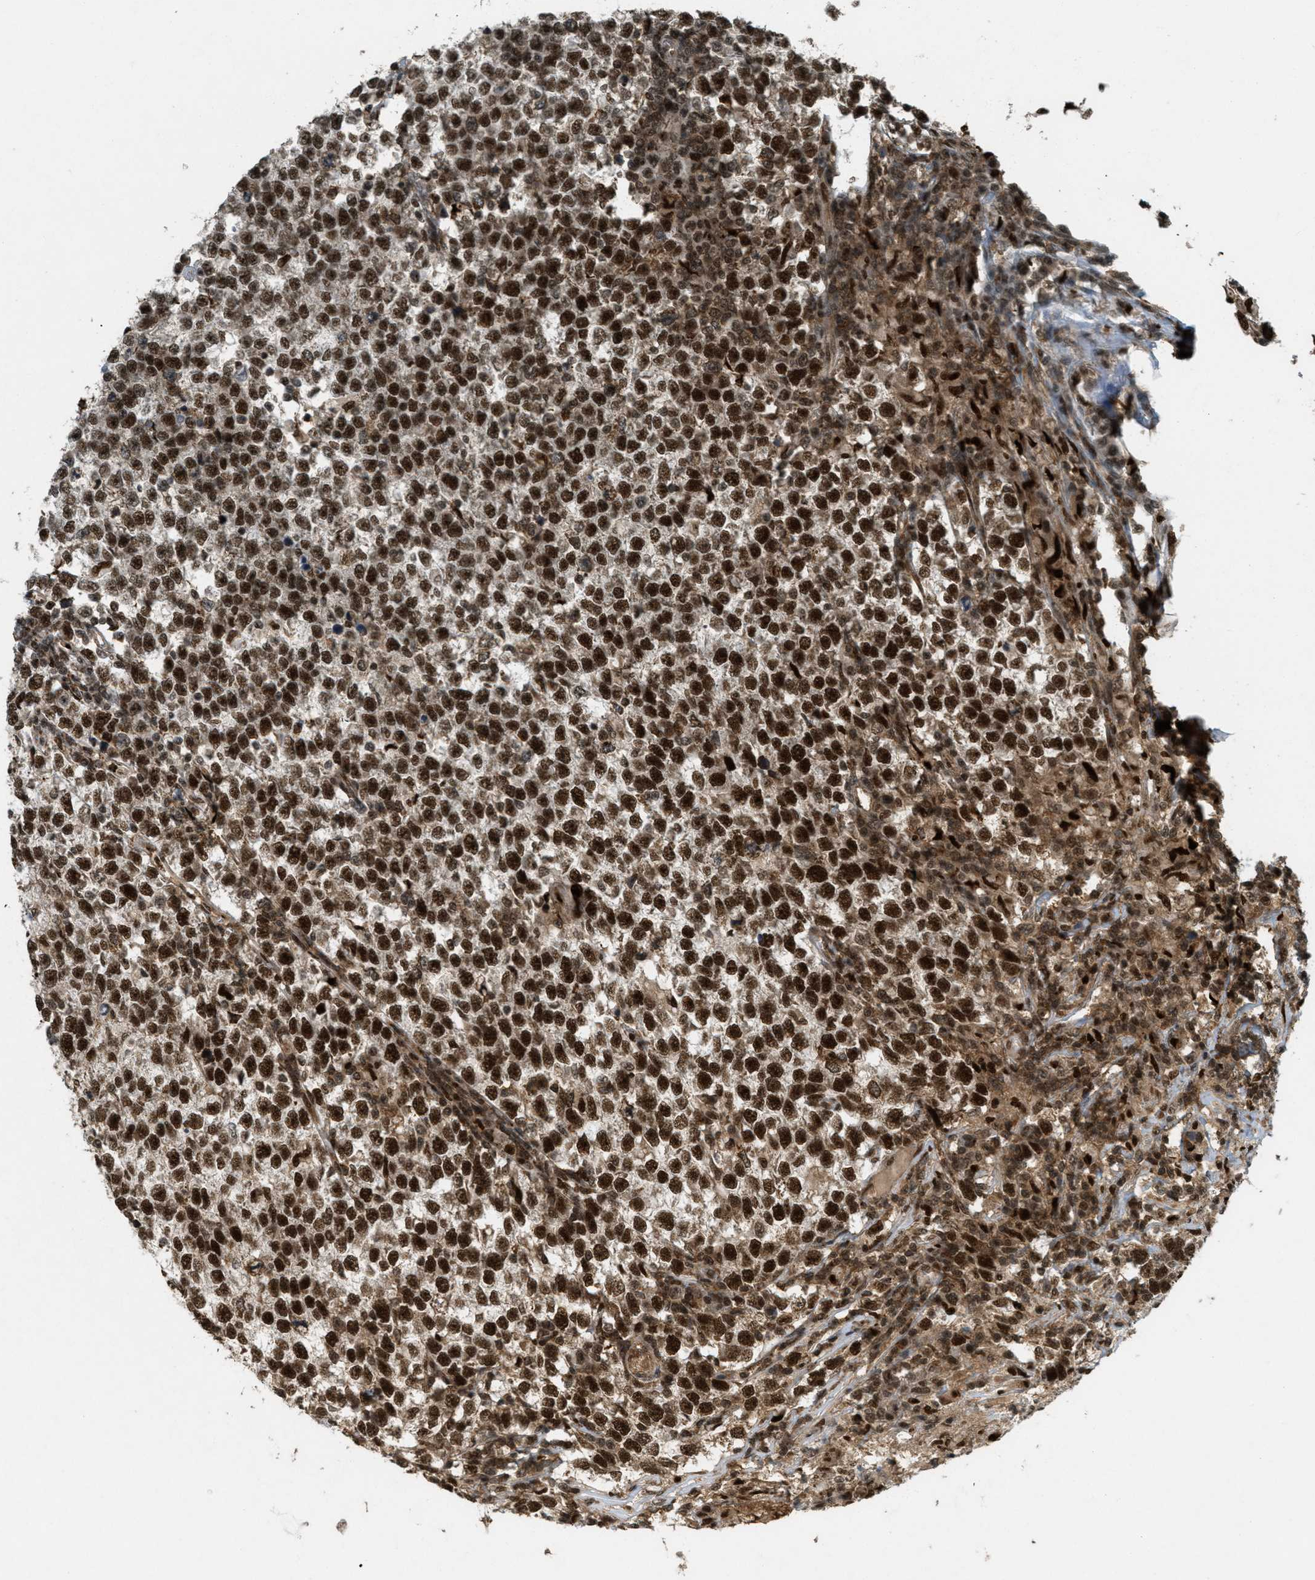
{"staining": {"intensity": "strong", "quantity": ">75%", "location": "cytoplasmic/membranous,nuclear"}, "tissue": "testis cancer", "cell_type": "Tumor cells", "image_type": "cancer", "snomed": [{"axis": "morphology", "description": "Normal tissue, NOS"}, {"axis": "morphology", "description": "Seminoma, NOS"}, {"axis": "topography", "description": "Testis"}], "caption": "Human seminoma (testis) stained for a protein (brown) displays strong cytoplasmic/membranous and nuclear positive positivity in about >75% of tumor cells.", "gene": "TLK1", "patient": {"sex": "male", "age": 43}}